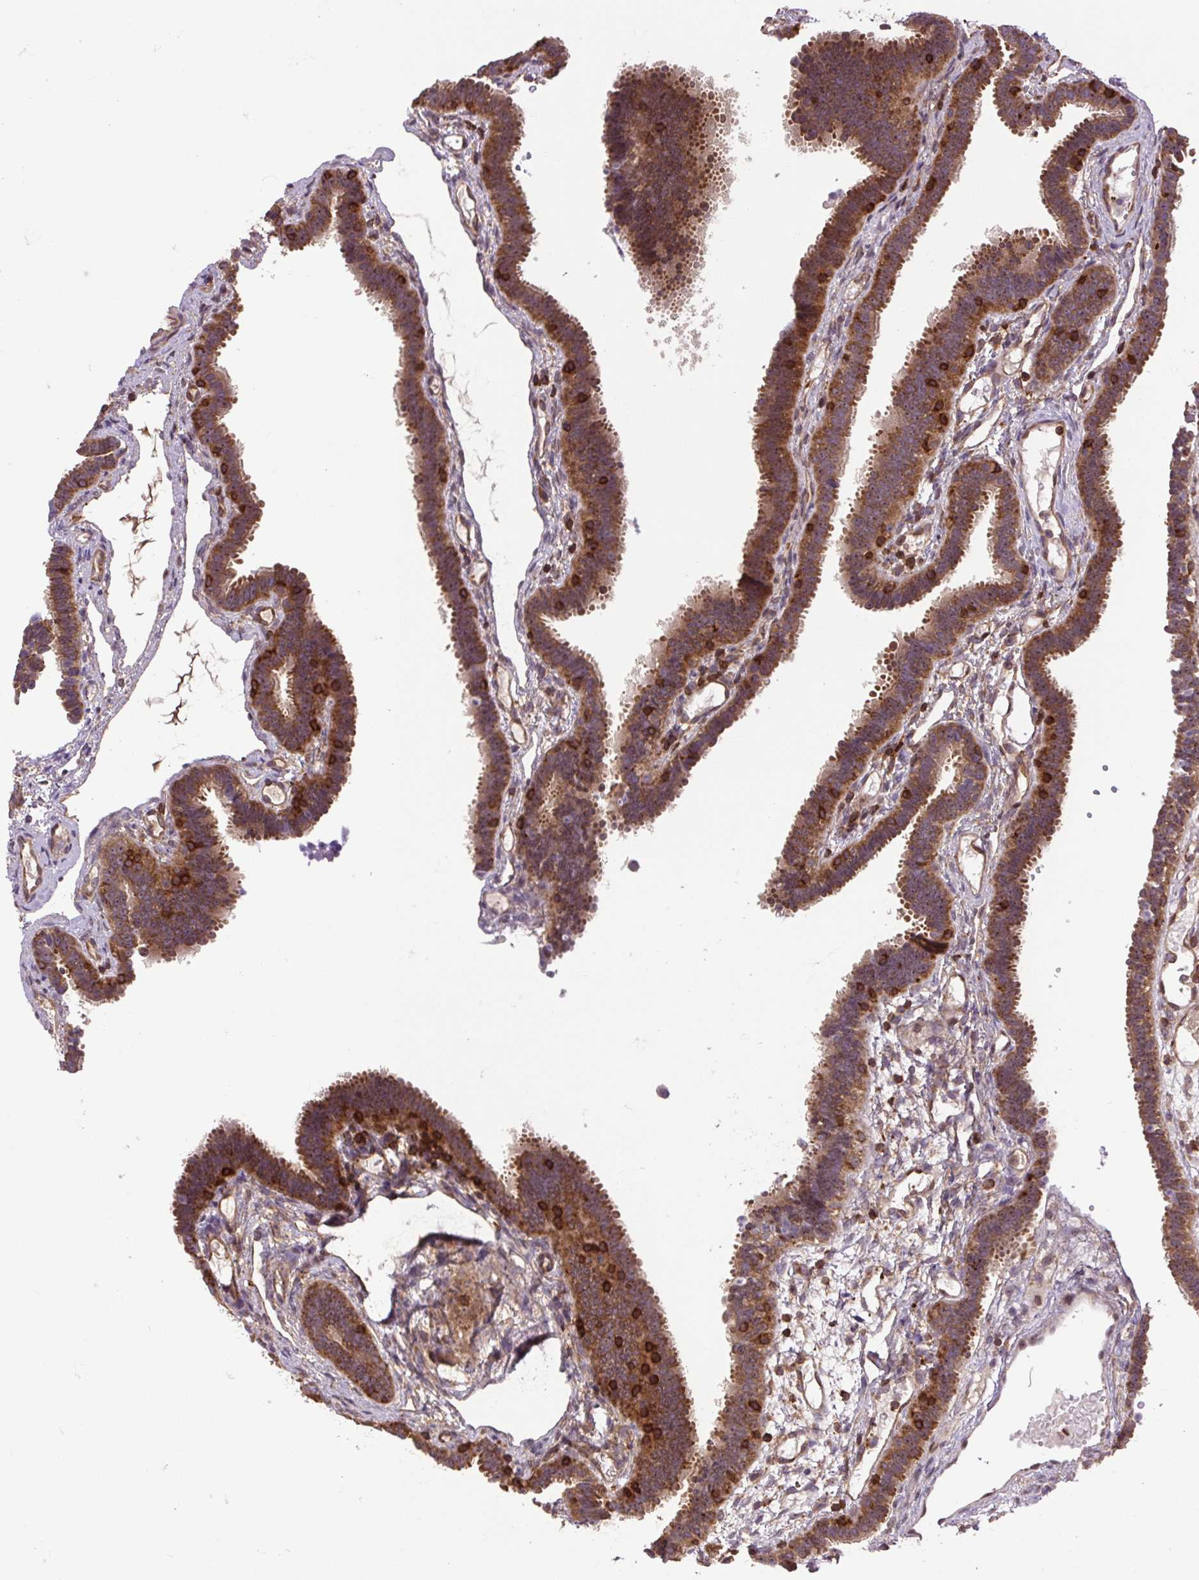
{"staining": {"intensity": "strong", "quantity": ">75%", "location": "cytoplasmic/membranous"}, "tissue": "fallopian tube", "cell_type": "Glandular cells", "image_type": "normal", "snomed": [{"axis": "morphology", "description": "Normal tissue, NOS"}, {"axis": "topography", "description": "Fallopian tube"}], "caption": "The image demonstrates a brown stain indicating the presence of a protein in the cytoplasmic/membranous of glandular cells in fallopian tube.", "gene": "PLCG1", "patient": {"sex": "female", "age": 37}}